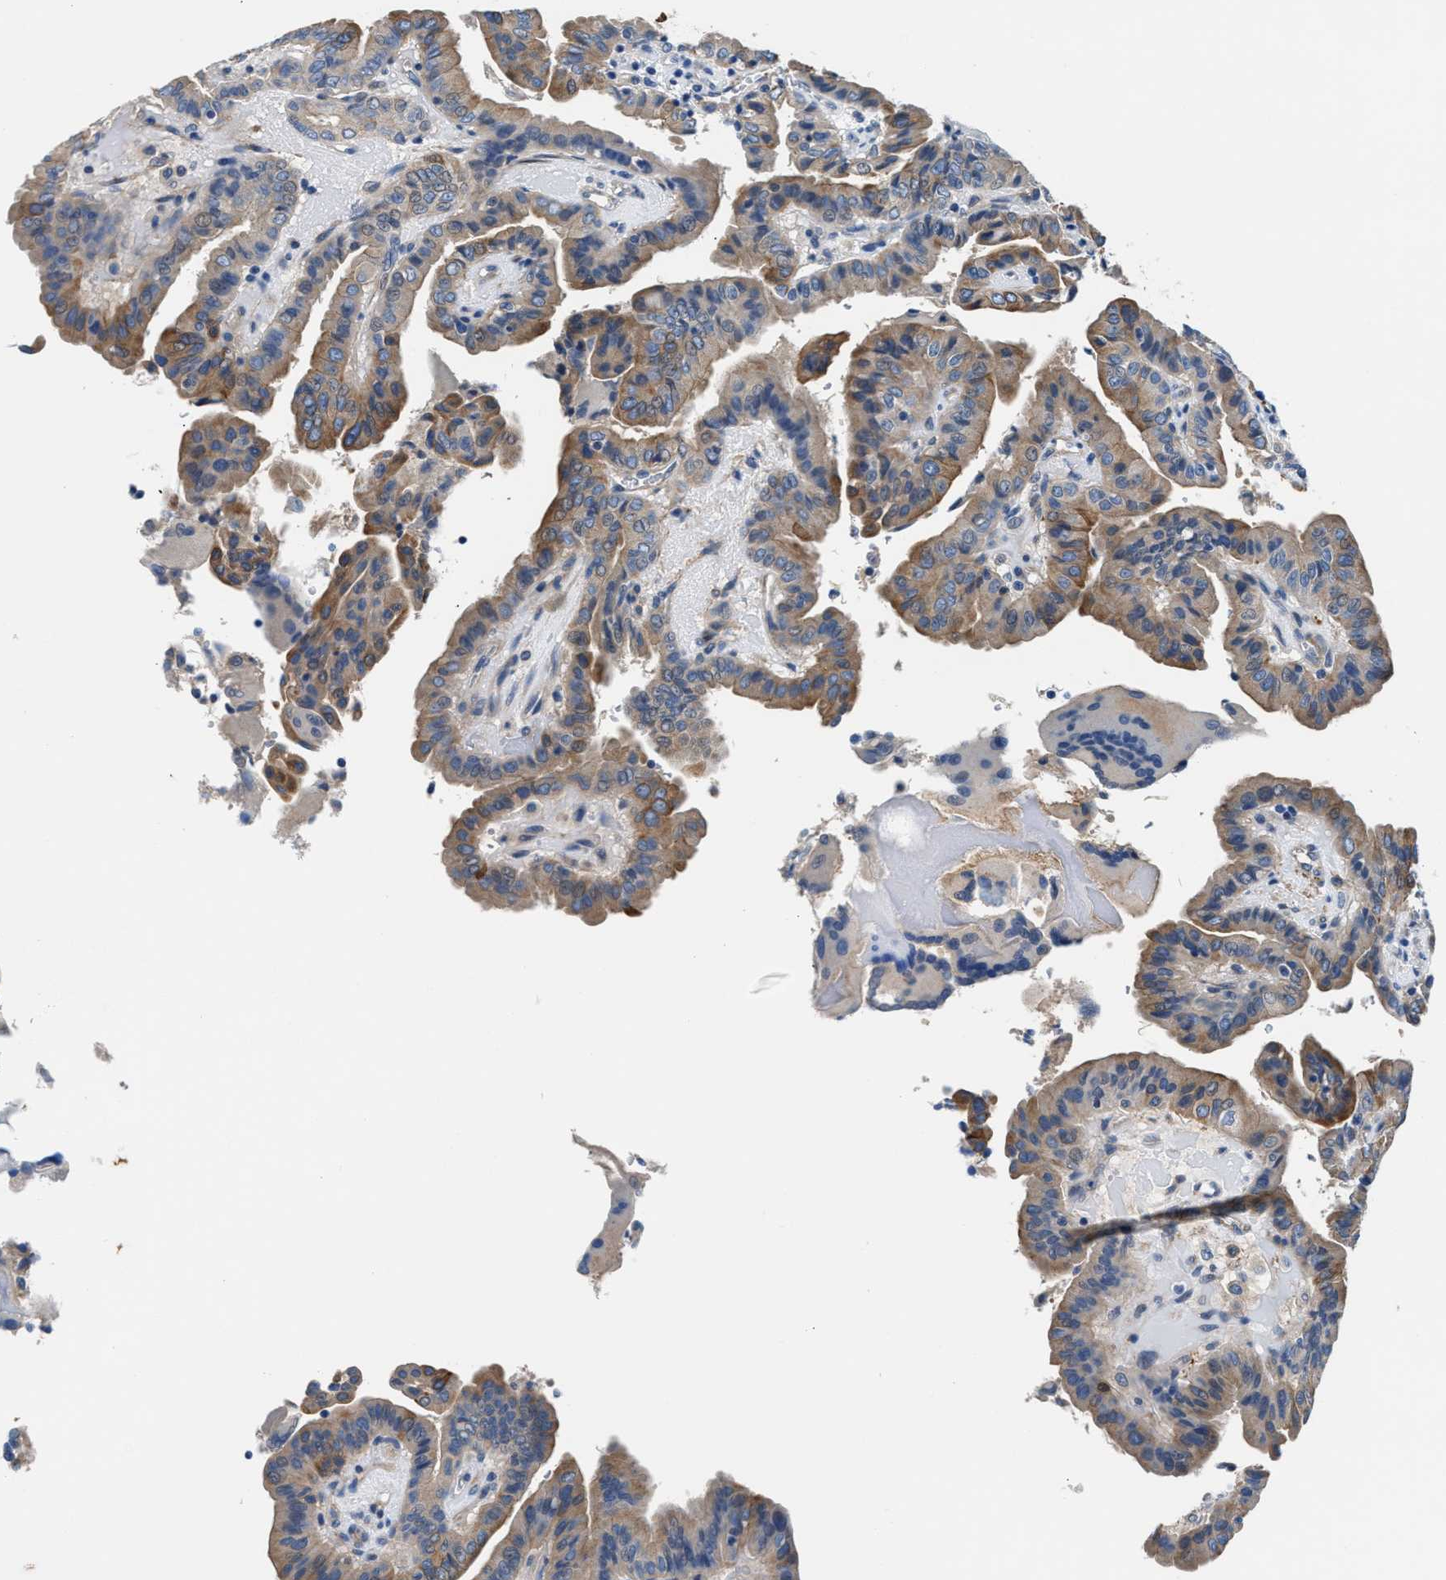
{"staining": {"intensity": "moderate", "quantity": ">75%", "location": "cytoplasmic/membranous"}, "tissue": "thyroid cancer", "cell_type": "Tumor cells", "image_type": "cancer", "snomed": [{"axis": "morphology", "description": "Papillary adenocarcinoma, NOS"}, {"axis": "topography", "description": "Thyroid gland"}], "caption": "This micrograph shows immunohistochemistry (IHC) staining of human thyroid cancer, with medium moderate cytoplasmic/membranous expression in approximately >75% of tumor cells.", "gene": "PARG", "patient": {"sex": "male", "age": 33}}